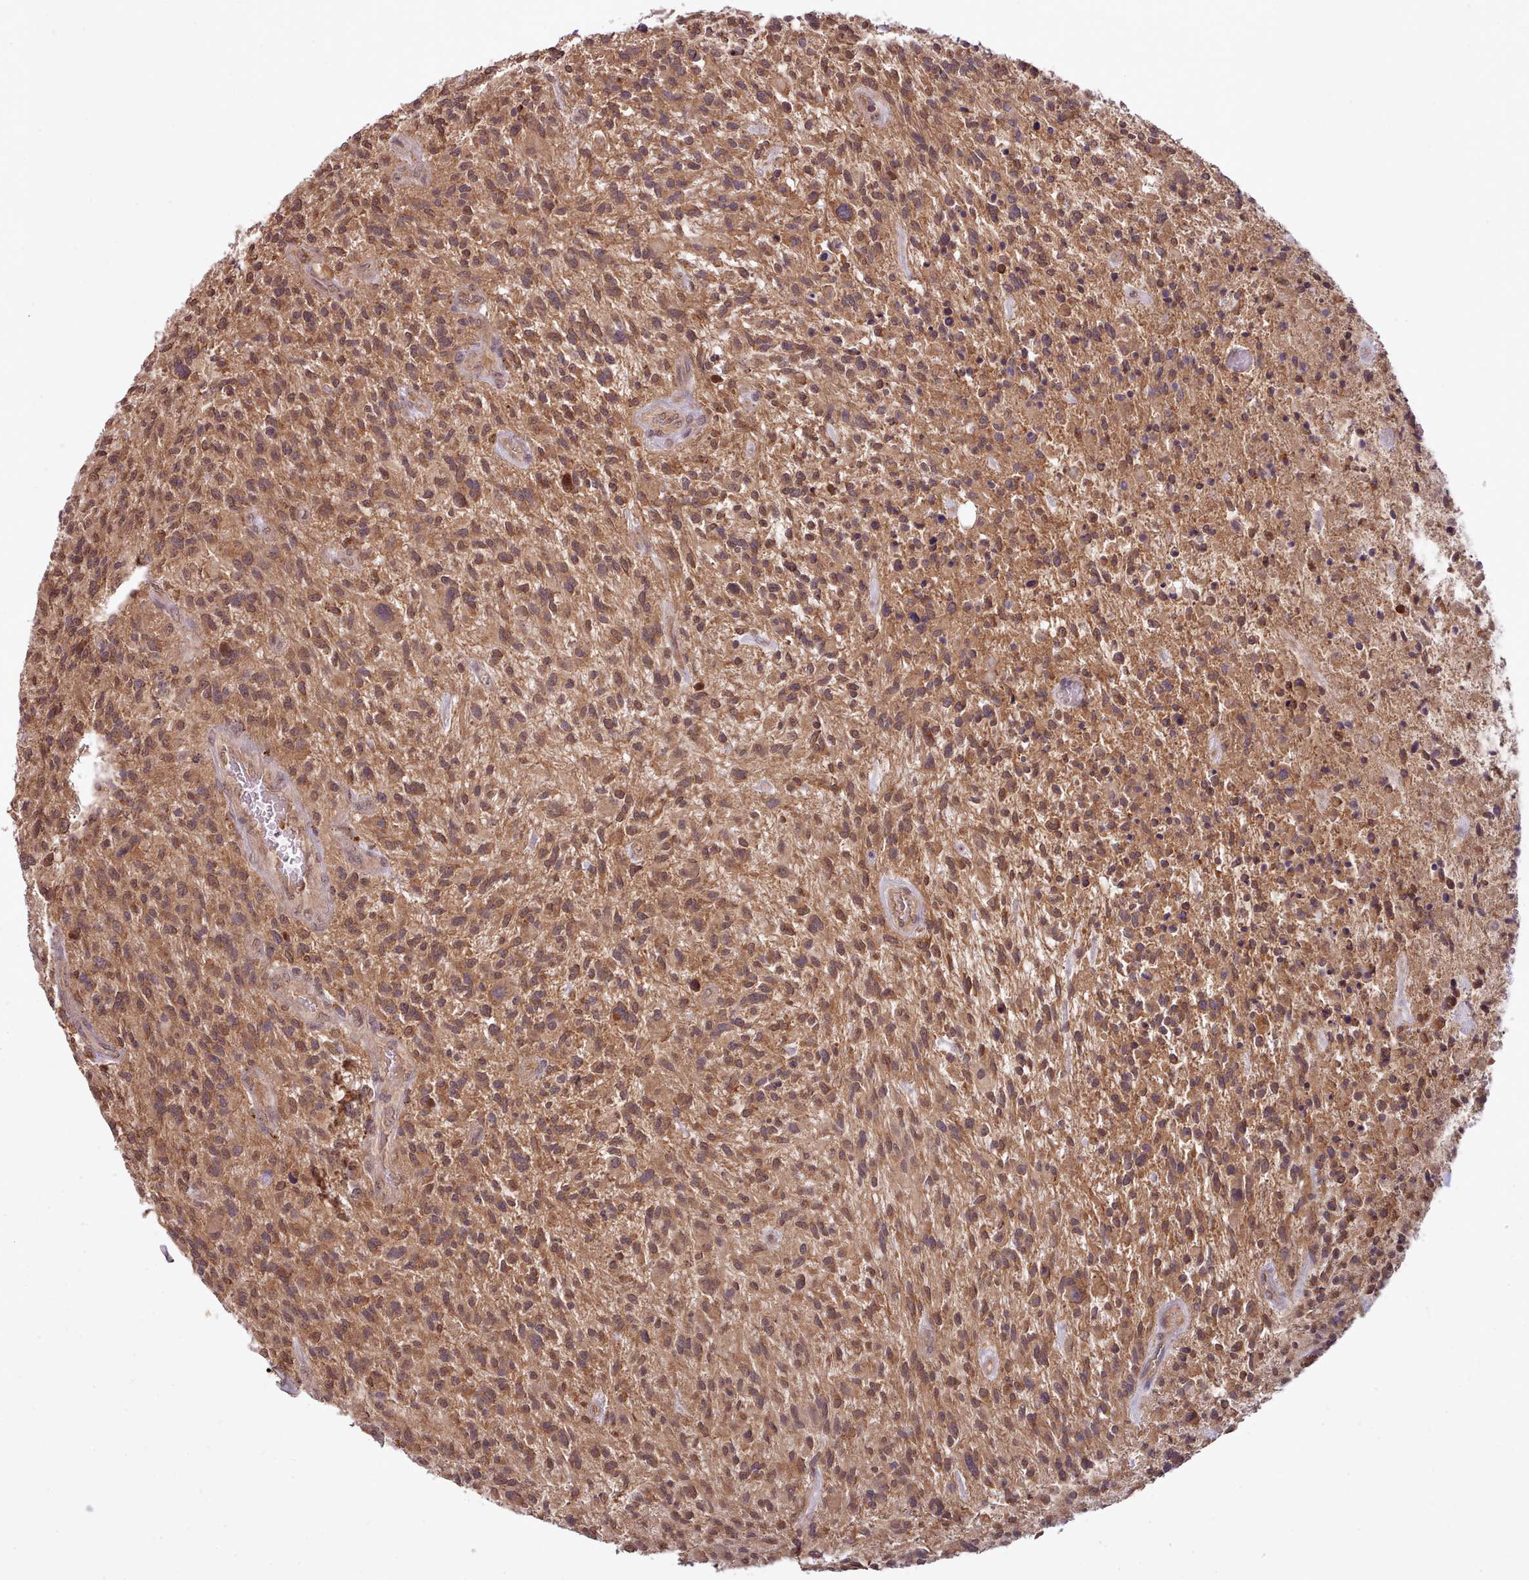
{"staining": {"intensity": "moderate", "quantity": ">75%", "location": "cytoplasmic/membranous"}, "tissue": "glioma", "cell_type": "Tumor cells", "image_type": "cancer", "snomed": [{"axis": "morphology", "description": "Glioma, malignant, High grade"}, {"axis": "topography", "description": "Brain"}], "caption": "Immunohistochemistry (IHC) (DAB) staining of malignant high-grade glioma shows moderate cytoplasmic/membranous protein positivity in about >75% of tumor cells. The staining was performed using DAB (3,3'-diaminobenzidine), with brown indicating positive protein expression. Nuclei are stained blue with hematoxylin.", "gene": "PIP4P1", "patient": {"sex": "male", "age": 47}}